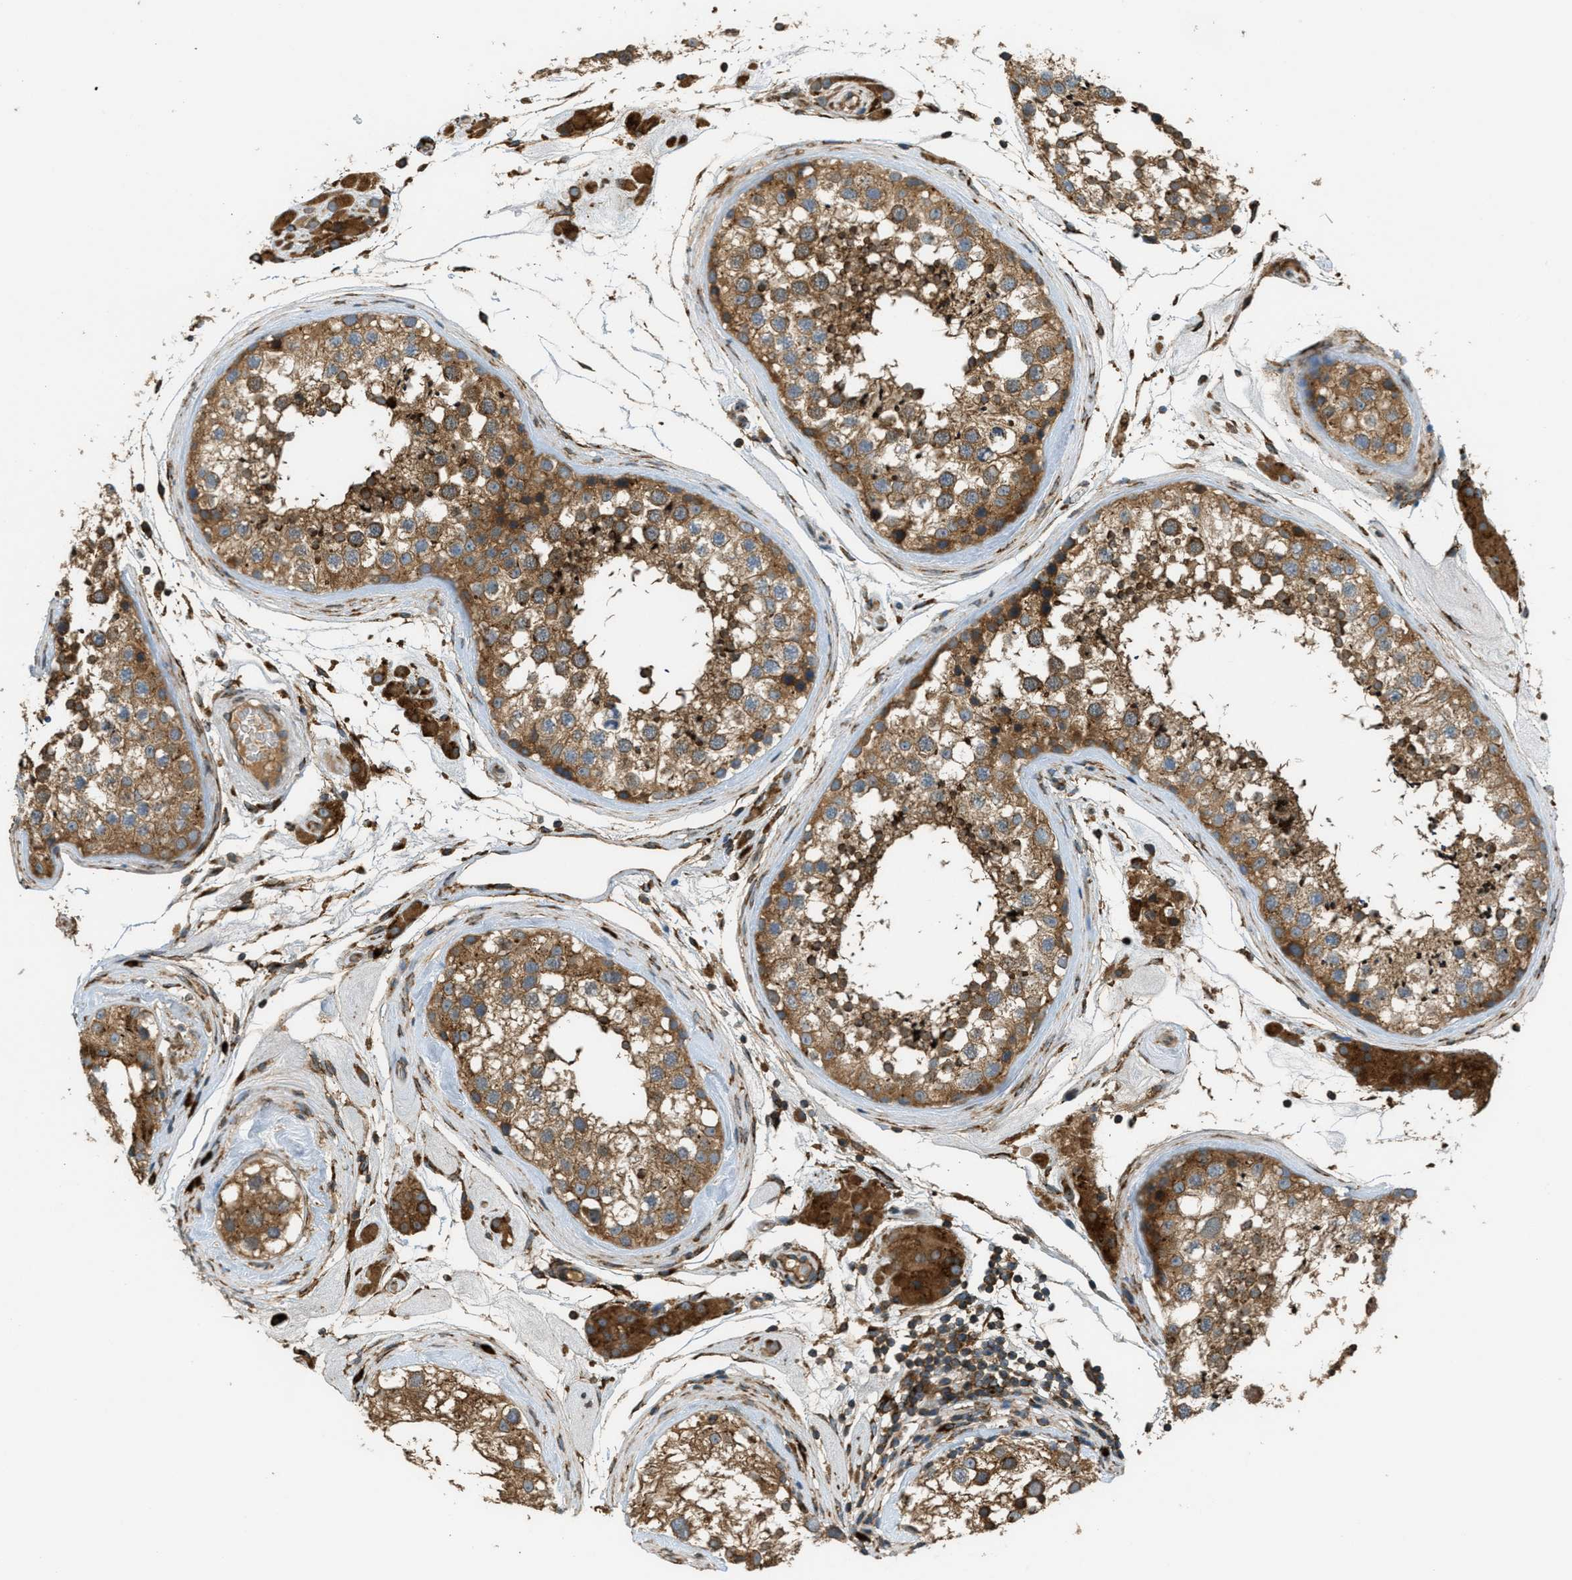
{"staining": {"intensity": "moderate", "quantity": ">75%", "location": "cytoplasmic/membranous"}, "tissue": "testis", "cell_type": "Cells in seminiferous ducts", "image_type": "normal", "snomed": [{"axis": "morphology", "description": "Normal tissue, NOS"}, {"axis": "topography", "description": "Testis"}], "caption": "Moderate cytoplasmic/membranous positivity for a protein is appreciated in approximately >75% of cells in seminiferous ducts of unremarkable testis using immunohistochemistry (IHC).", "gene": "PCDH18", "patient": {"sex": "male", "age": 46}}